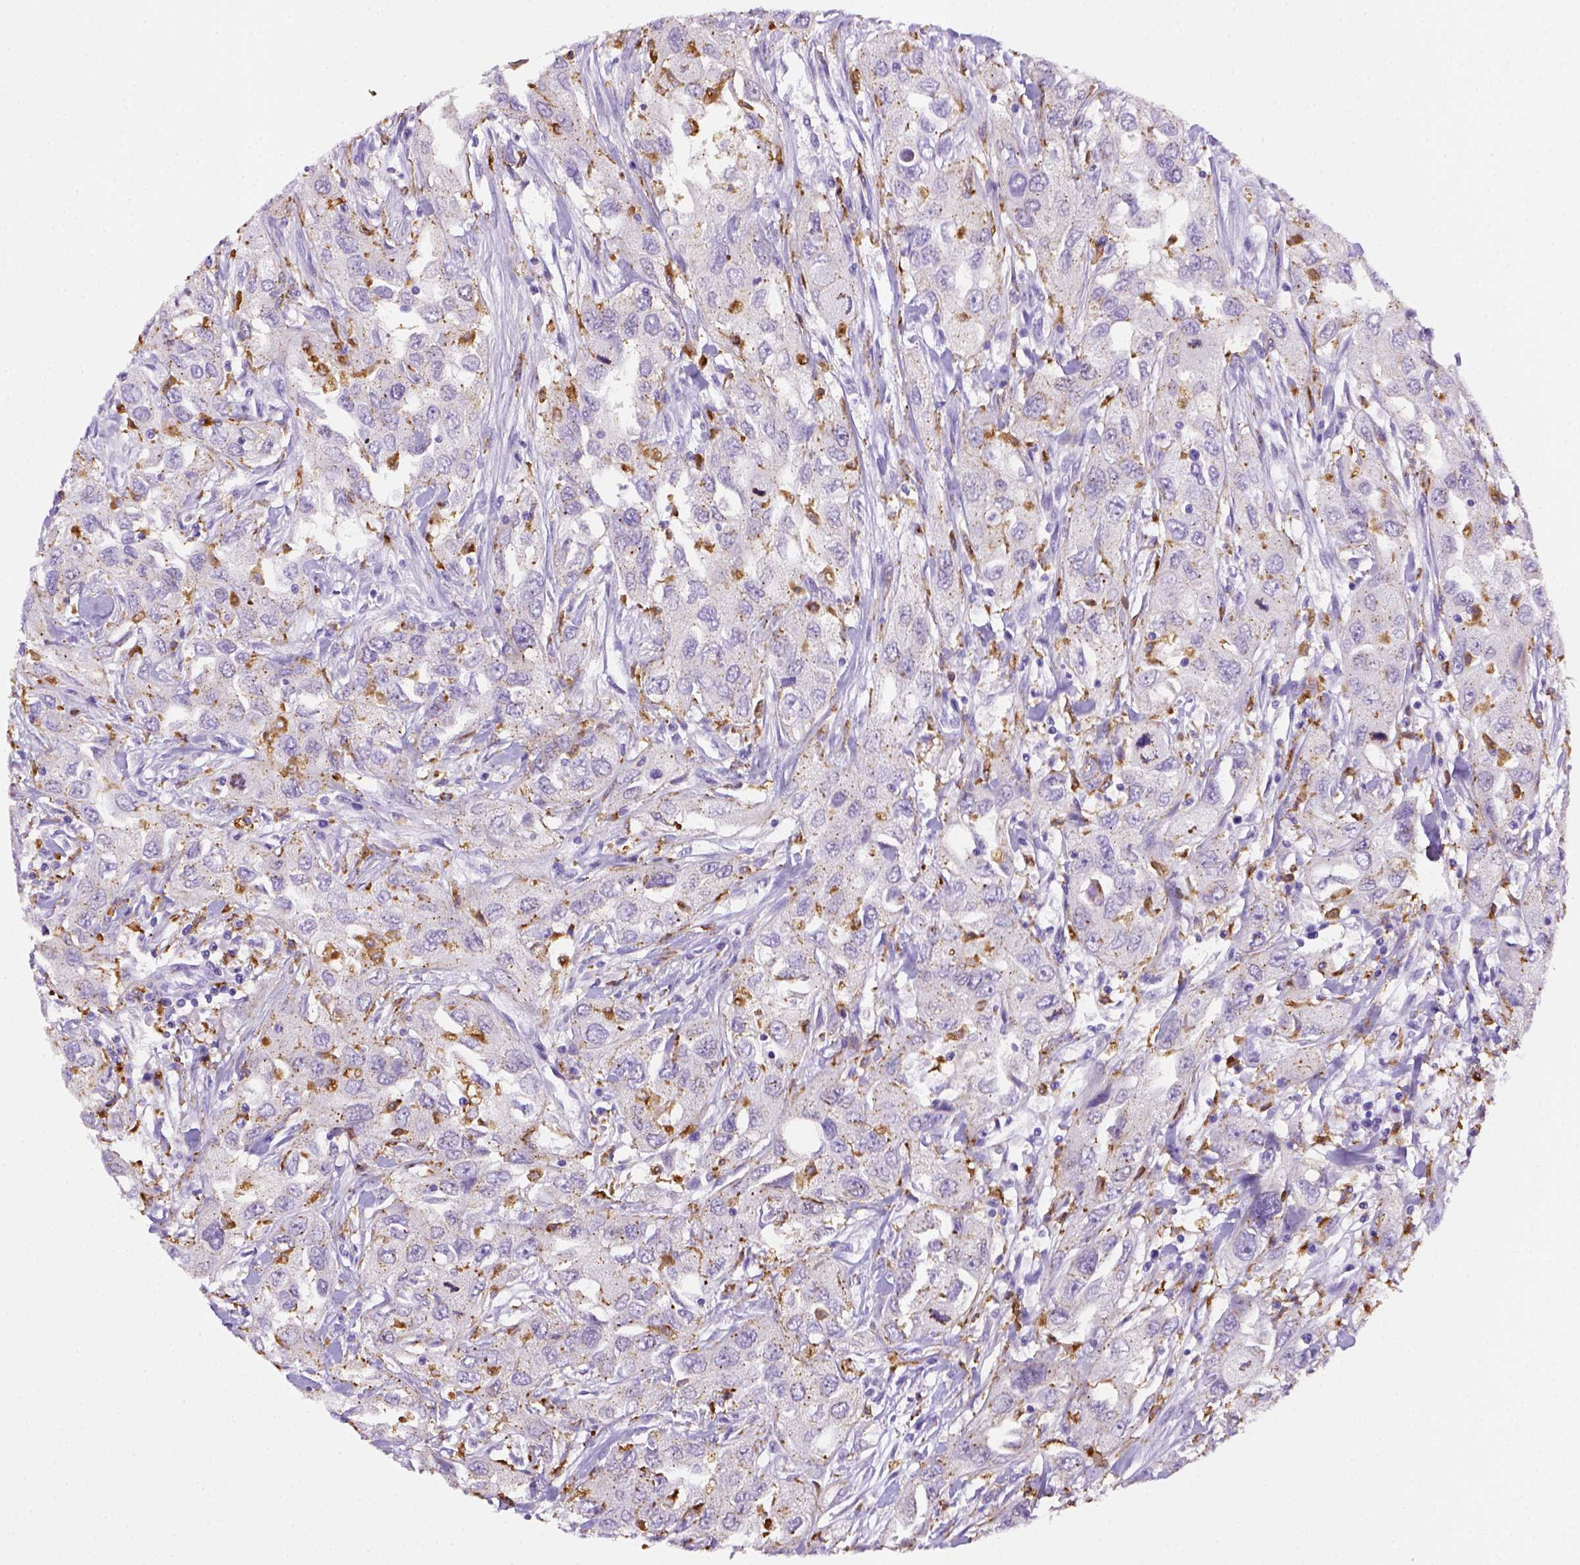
{"staining": {"intensity": "negative", "quantity": "none", "location": "none"}, "tissue": "urothelial cancer", "cell_type": "Tumor cells", "image_type": "cancer", "snomed": [{"axis": "morphology", "description": "Urothelial carcinoma, High grade"}, {"axis": "topography", "description": "Urinary bladder"}], "caption": "Tumor cells show no significant expression in urothelial cancer.", "gene": "CD68", "patient": {"sex": "male", "age": 76}}